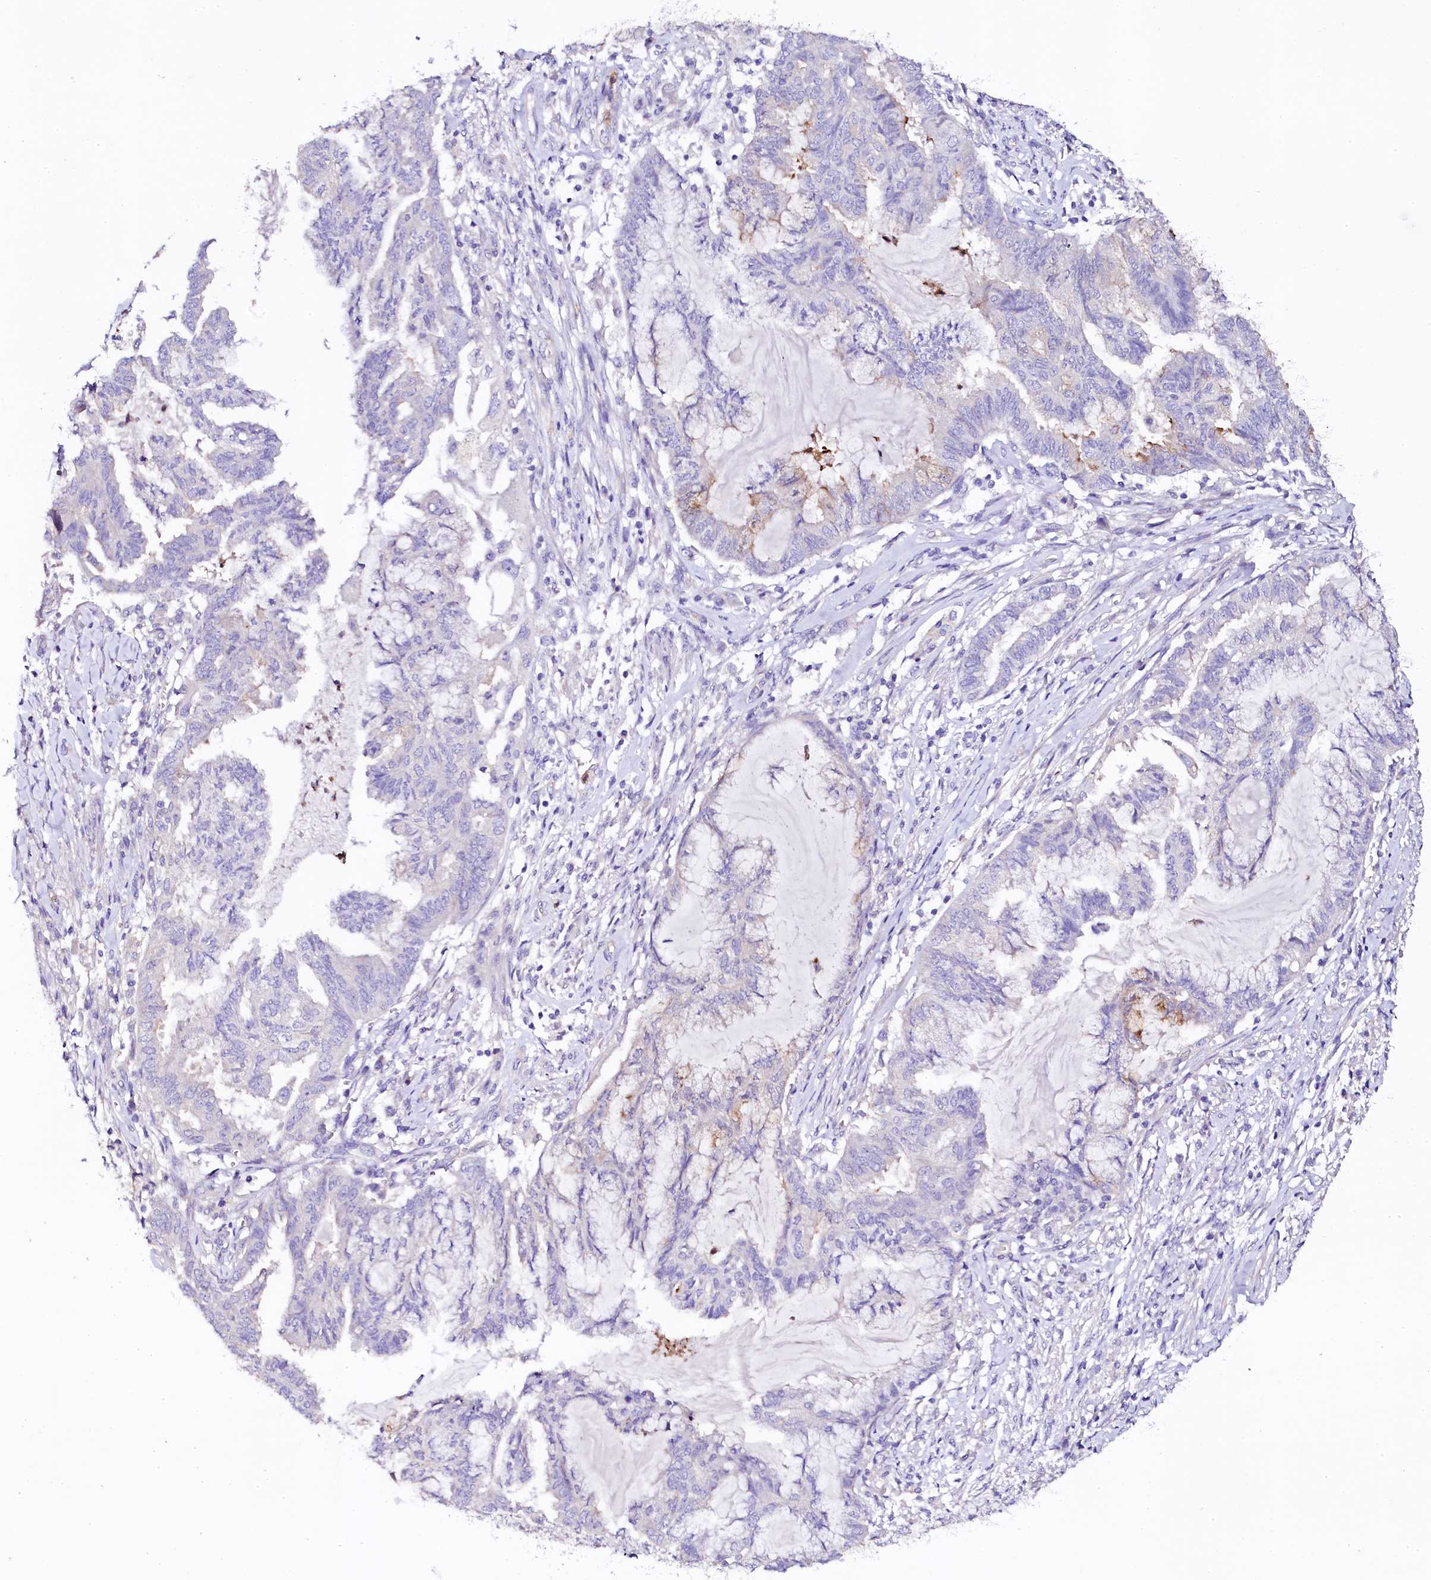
{"staining": {"intensity": "negative", "quantity": "none", "location": "none"}, "tissue": "endometrial cancer", "cell_type": "Tumor cells", "image_type": "cancer", "snomed": [{"axis": "morphology", "description": "Adenocarcinoma, NOS"}, {"axis": "topography", "description": "Endometrium"}], "caption": "Human endometrial cancer stained for a protein using immunohistochemistry reveals no expression in tumor cells.", "gene": "NAA16", "patient": {"sex": "female", "age": 86}}